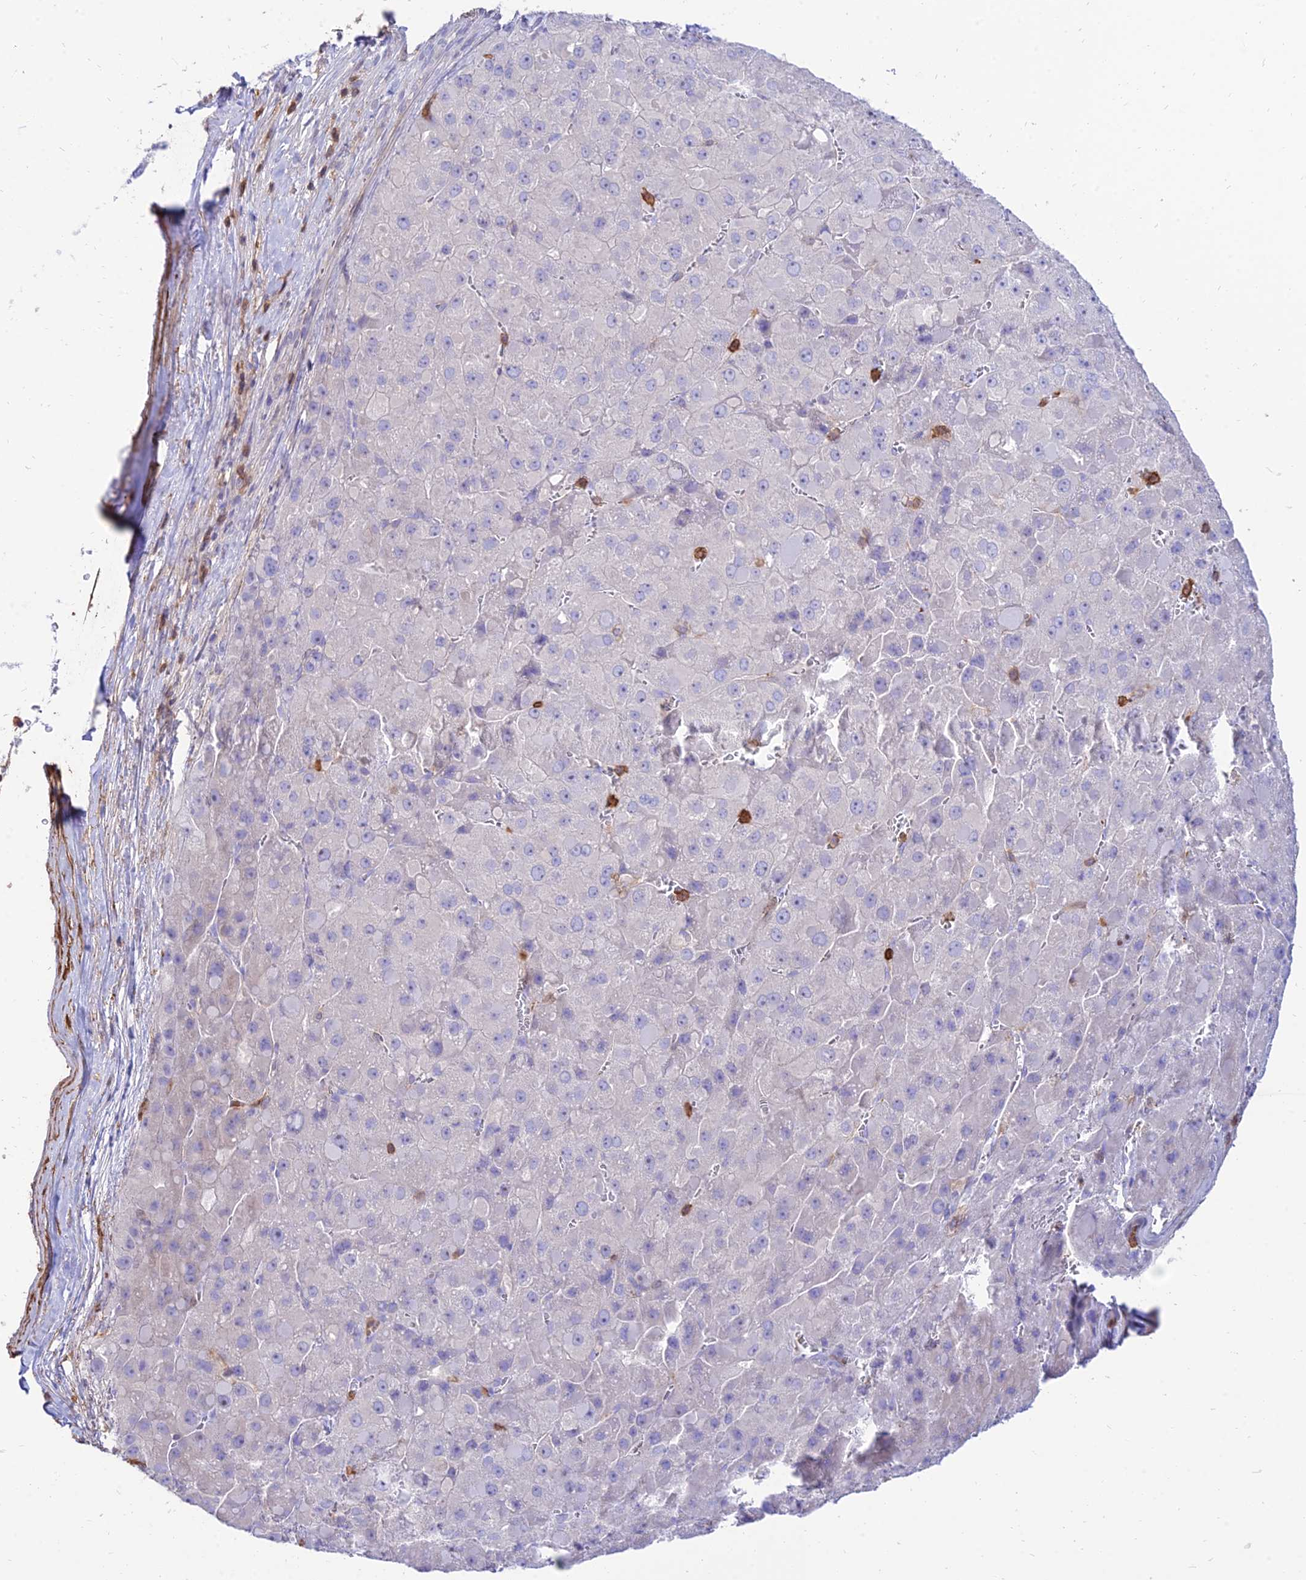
{"staining": {"intensity": "negative", "quantity": "none", "location": "none"}, "tissue": "liver cancer", "cell_type": "Tumor cells", "image_type": "cancer", "snomed": [{"axis": "morphology", "description": "Carcinoma, Hepatocellular, NOS"}, {"axis": "topography", "description": "Liver"}], "caption": "DAB immunohistochemical staining of human hepatocellular carcinoma (liver) exhibits no significant positivity in tumor cells. The staining was performed using DAB to visualize the protein expression in brown, while the nuclei were stained in blue with hematoxylin (Magnification: 20x).", "gene": "SREK1IP1", "patient": {"sex": "female", "age": 73}}